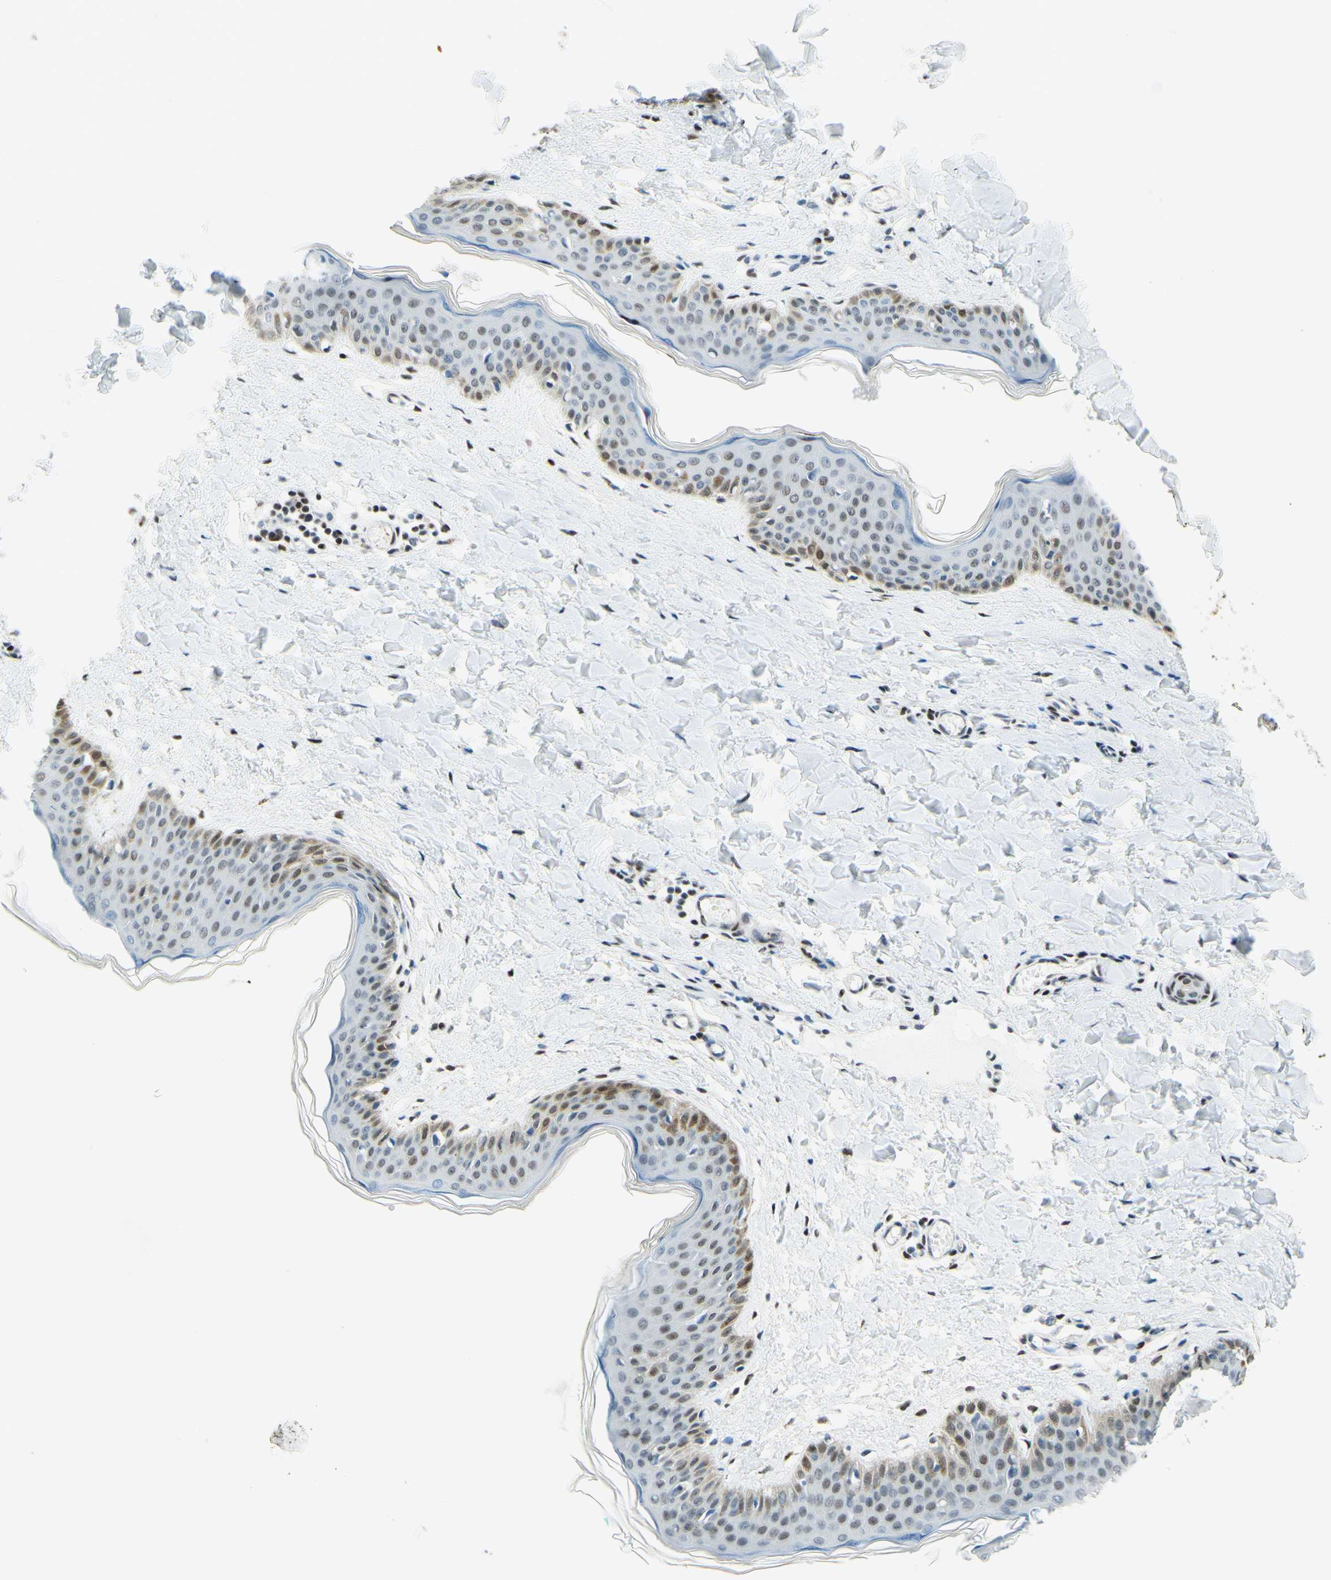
{"staining": {"intensity": "moderate", "quantity": "25%-75%", "location": "cytoplasmic/membranous,nuclear"}, "tissue": "skin", "cell_type": "Fibroblasts", "image_type": "normal", "snomed": [{"axis": "morphology", "description": "Normal tissue, NOS"}, {"axis": "topography", "description": "Skin"}], "caption": "Skin stained with immunohistochemistry (IHC) reveals moderate cytoplasmic/membranous,nuclear staining in approximately 25%-75% of fibroblasts.", "gene": "CBX7", "patient": {"sex": "female", "age": 17}}